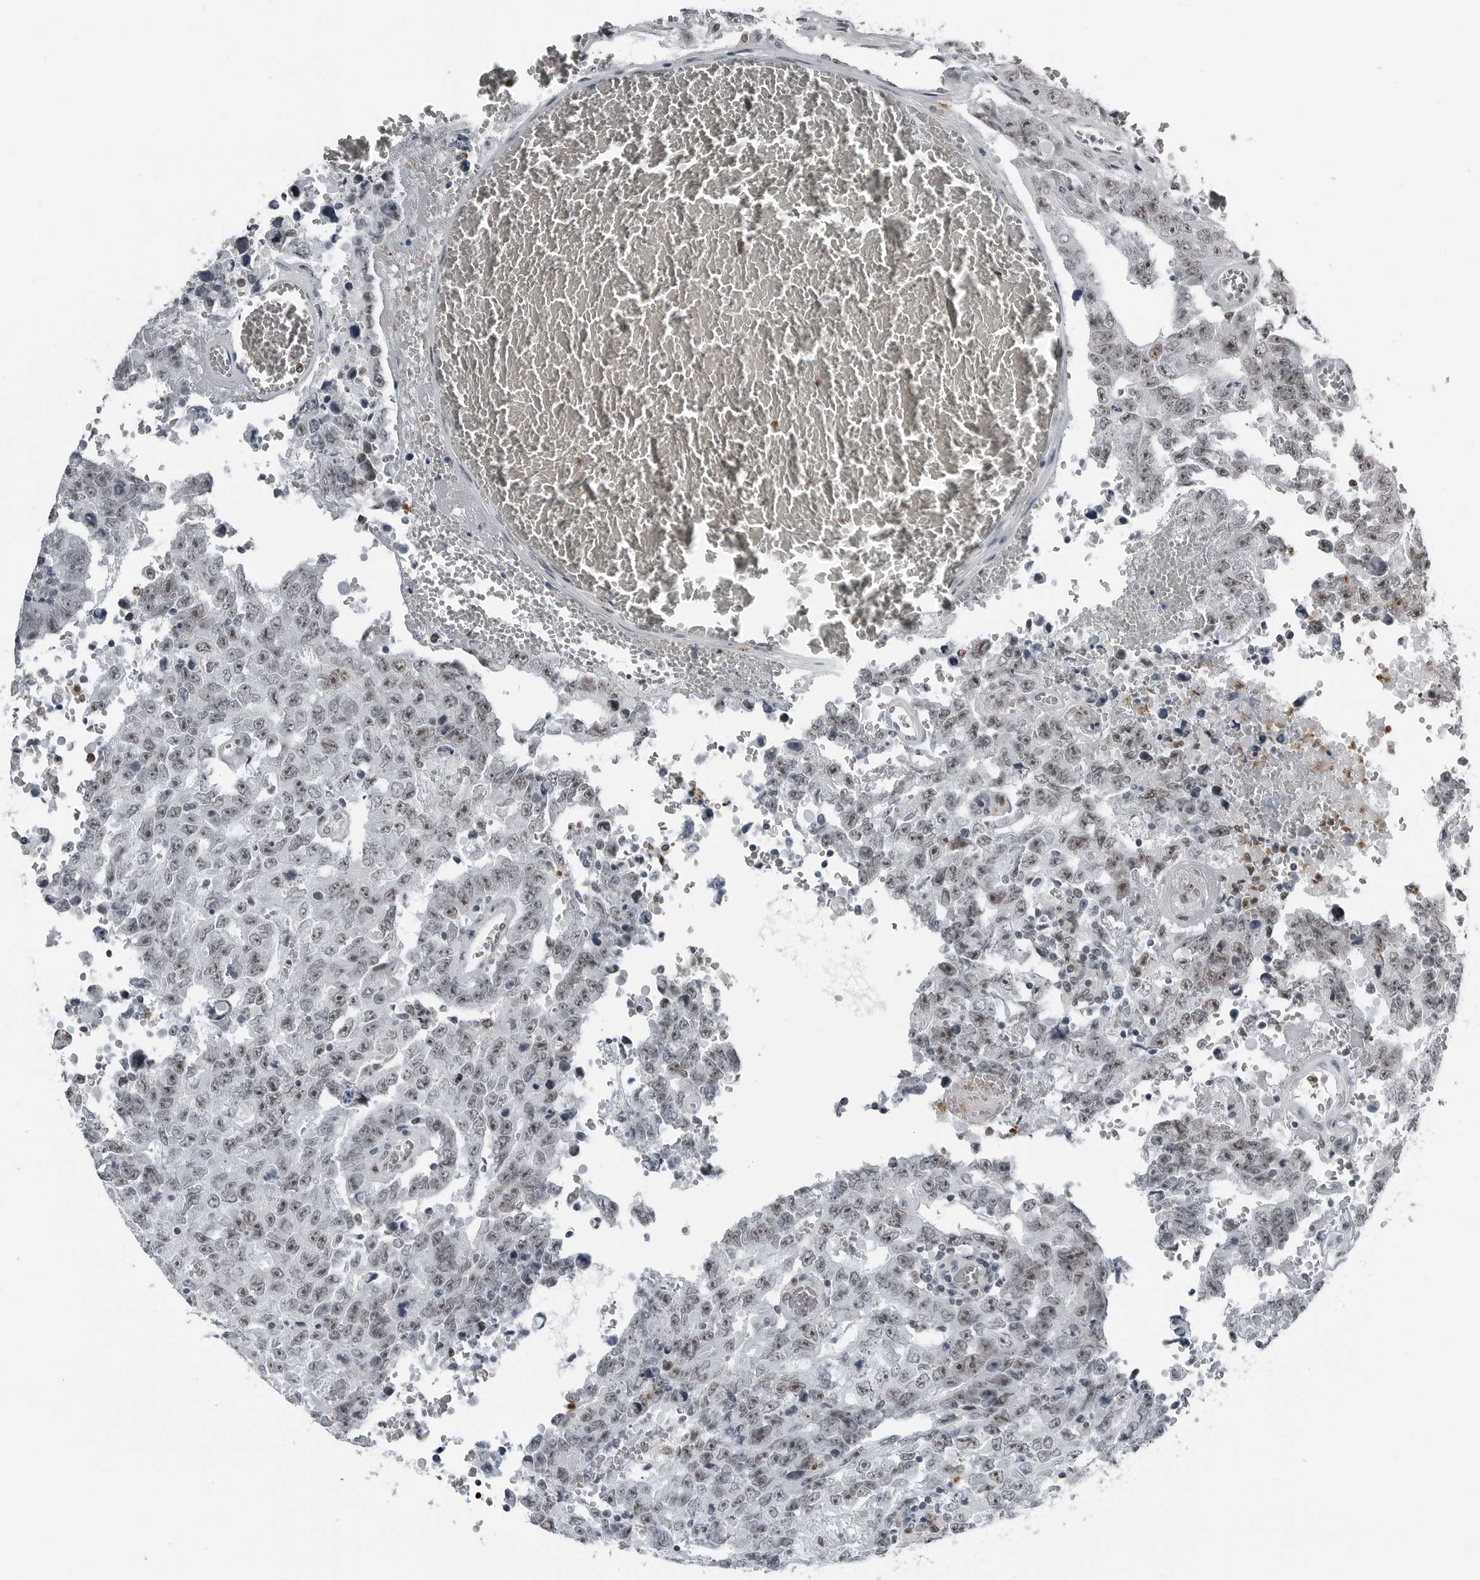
{"staining": {"intensity": "moderate", "quantity": "25%-75%", "location": "nuclear"}, "tissue": "testis cancer", "cell_type": "Tumor cells", "image_type": "cancer", "snomed": [{"axis": "morphology", "description": "Carcinoma, Embryonal, NOS"}, {"axis": "topography", "description": "Testis"}], "caption": "A brown stain shows moderate nuclear positivity of a protein in human testis embryonal carcinoma tumor cells. The protein is stained brown, and the nuclei are stained in blue (DAB IHC with brightfield microscopy, high magnification).", "gene": "AKR1A1", "patient": {"sex": "male", "age": 26}}